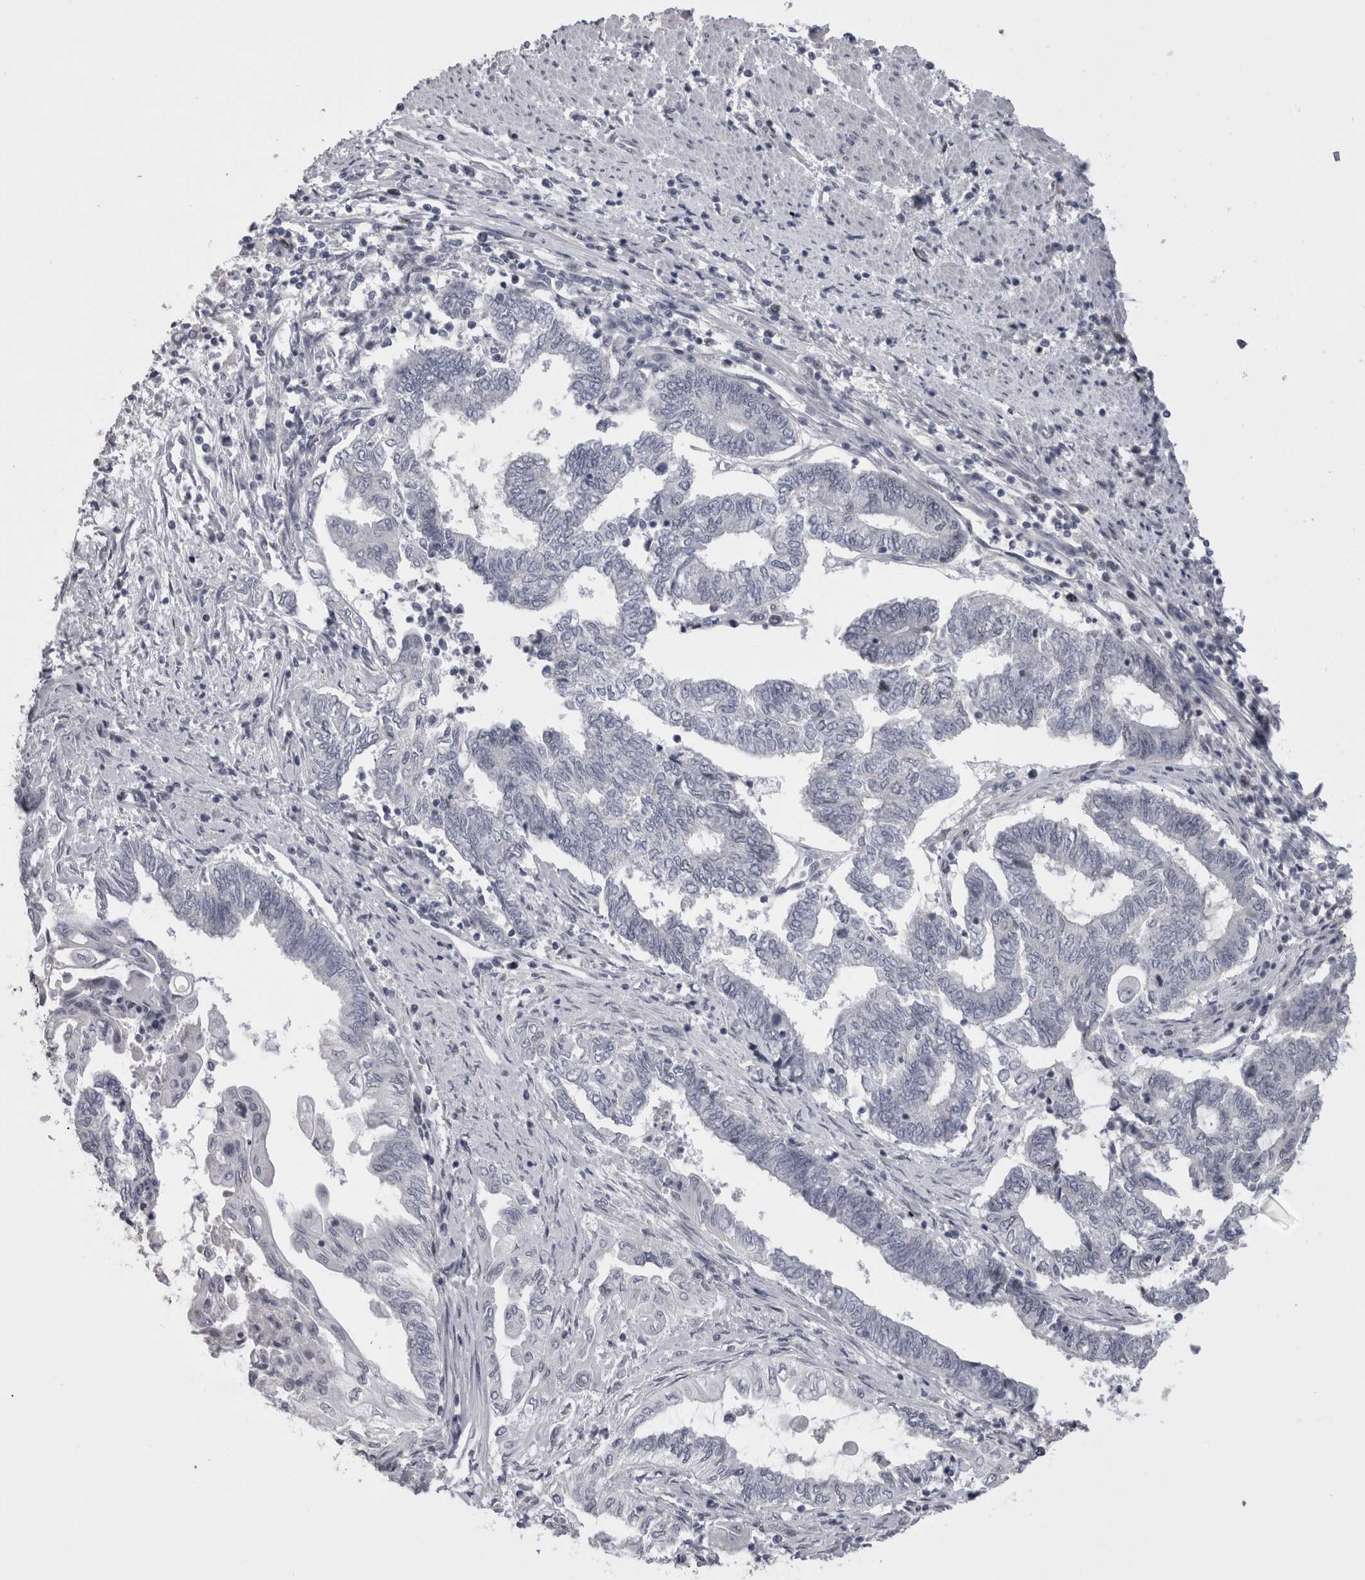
{"staining": {"intensity": "negative", "quantity": "none", "location": "none"}, "tissue": "endometrial cancer", "cell_type": "Tumor cells", "image_type": "cancer", "snomed": [{"axis": "morphology", "description": "Adenocarcinoma, NOS"}, {"axis": "topography", "description": "Uterus"}, {"axis": "topography", "description": "Endometrium"}], "caption": "A histopathology image of human endometrial adenocarcinoma is negative for staining in tumor cells.", "gene": "KIF18B", "patient": {"sex": "female", "age": 70}}